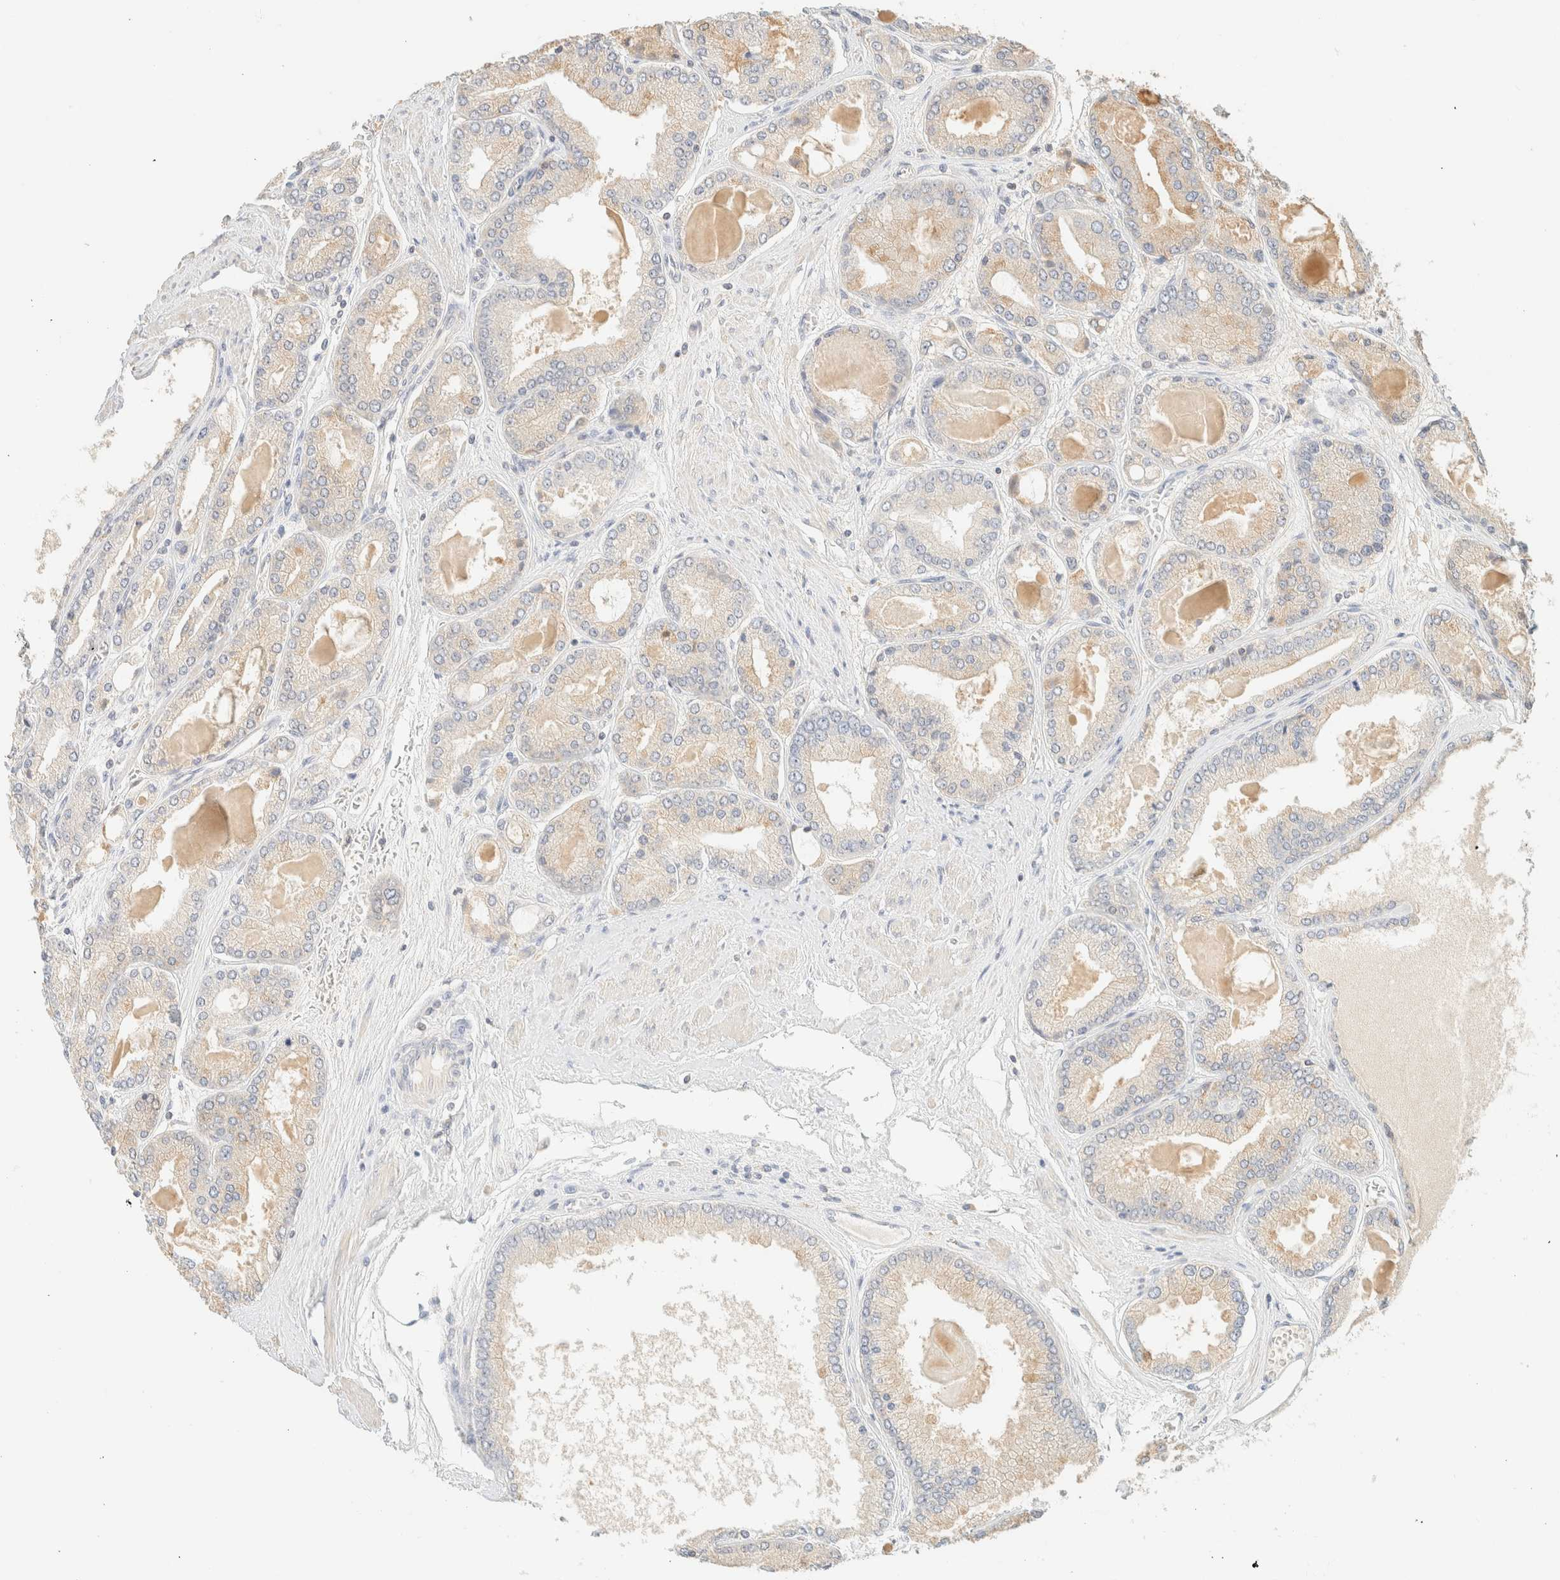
{"staining": {"intensity": "weak", "quantity": "25%-75%", "location": "cytoplasmic/membranous"}, "tissue": "prostate cancer", "cell_type": "Tumor cells", "image_type": "cancer", "snomed": [{"axis": "morphology", "description": "Adenocarcinoma, High grade"}, {"axis": "topography", "description": "Prostate"}], "caption": "Immunohistochemical staining of human prostate adenocarcinoma (high-grade) exhibits low levels of weak cytoplasmic/membranous positivity in about 25%-75% of tumor cells. The staining was performed using DAB to visualize the protein expression in brown, while the nuclei were stained in blue with hematoxylin (Magnification: 20x).", "gene": "TIMD4", "patient": {"sex": "male", "age": 59}}